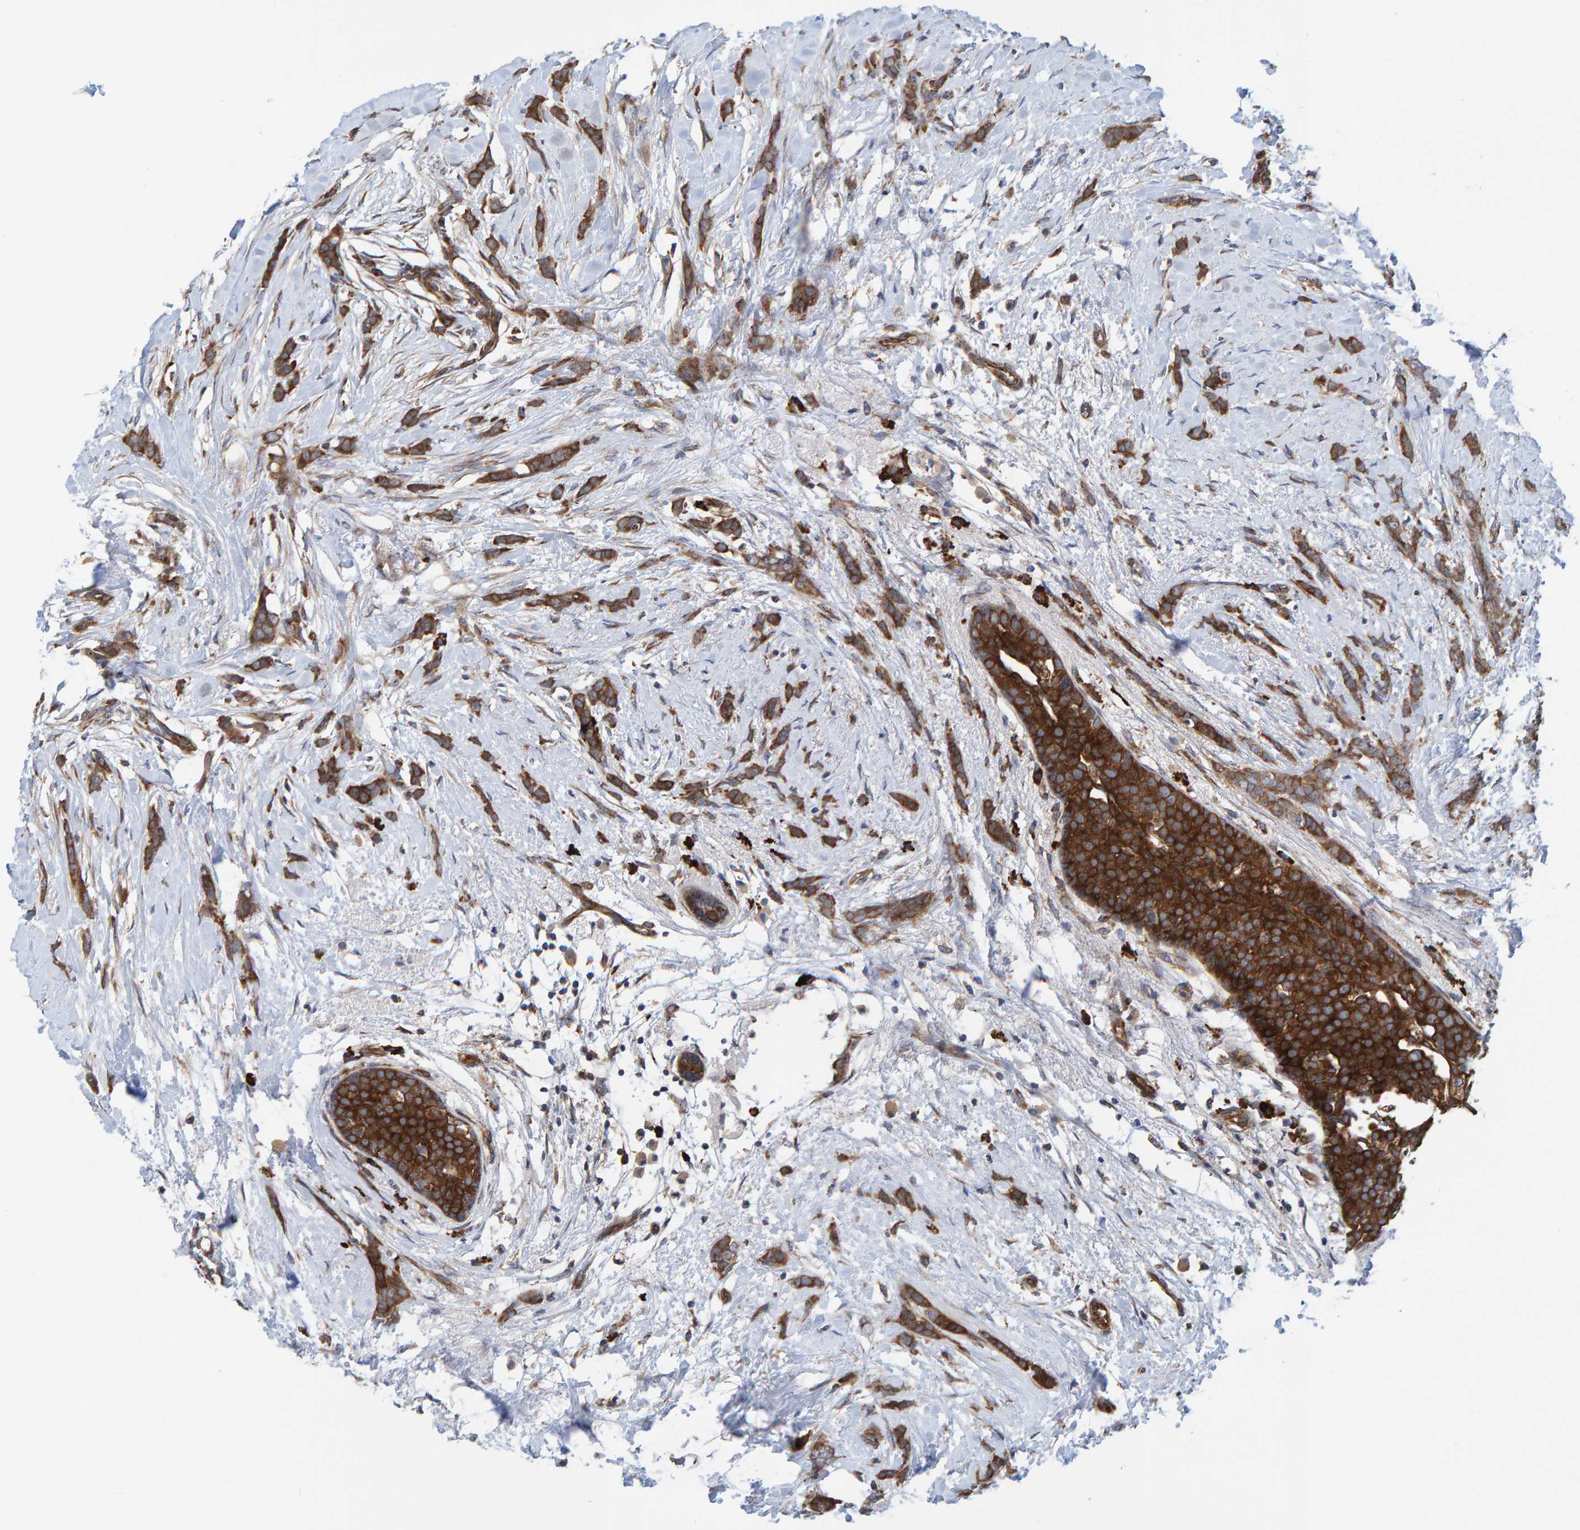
{"staining": {"intensity": "strong", "quantity": ">75%", "location": "cytoplasmic/membranous"}, "tissue": "breast cancer", "cell_type": "Tumor cells", "image_type": "cancer", "snomed": [{"axis": "morphology", "description": "Lobular carcinoma, in situ"}, {"axis": "morphology", "description": "Lobular carcinoma"}, {"axis": "topography", "description": "Breast"}], "caption": "Breast cancer (lobular carcinoma) tissue shows strong cytoplasmic/membranous expression in approximately >75% of tumor cells, visualized by immunohistochemistry.", "gene": "KIAA0753", "patient": {"sex": "female", "age": 41}}